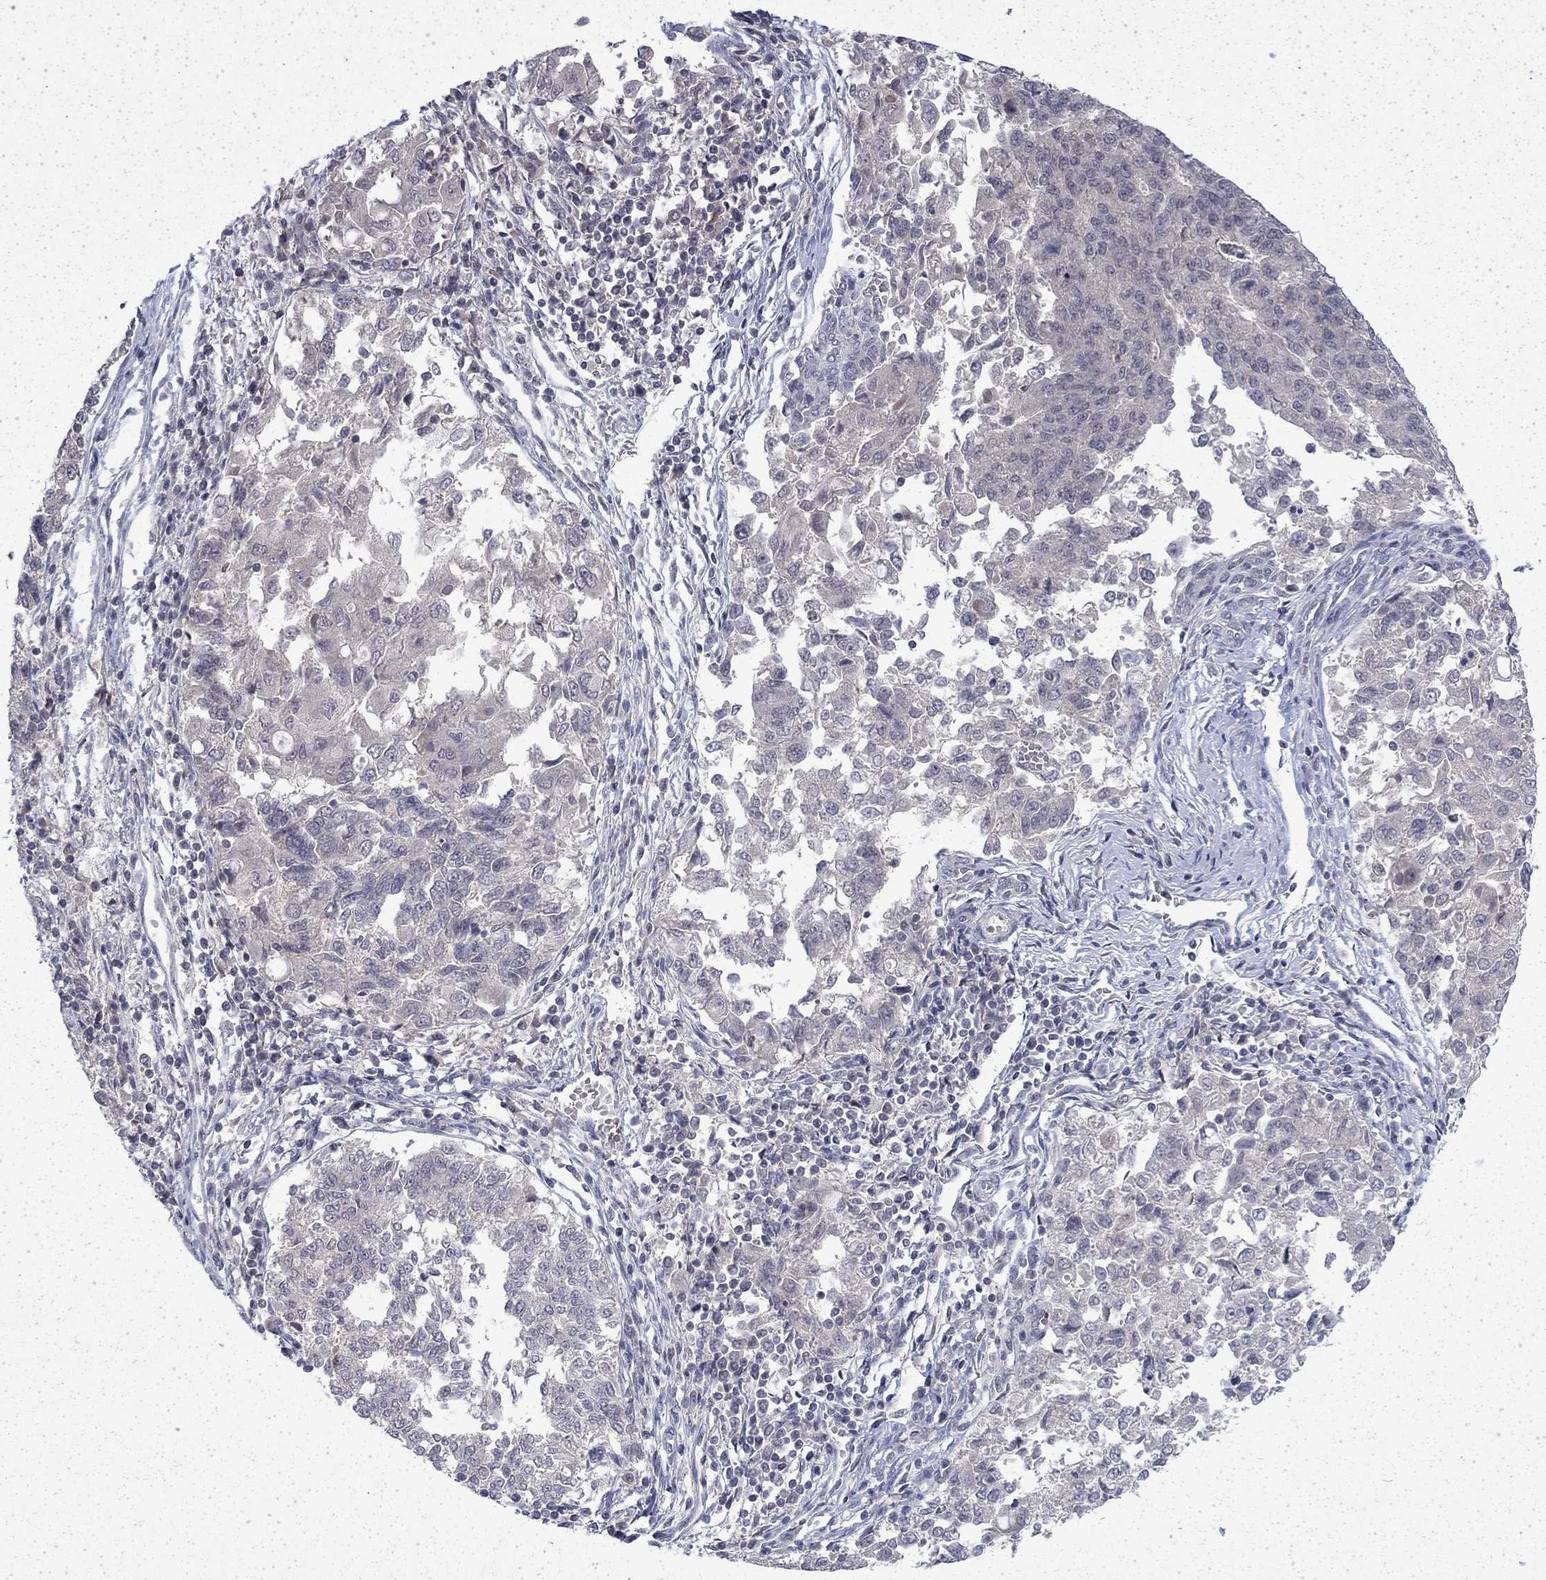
{"staining": {"intensity": "negative", "quantity": "none", "location": "none"}, "tissue": "endometrial cancer", "cell_type": "Tumor cells", "image_type": "cancer", "snomed": [{"axis": "morphology", "description": "Adenocarcinoma, NOS"}, {"axis": "topography", "description": "Endometrium"}], "caption": "The IHC micrograph has no significant positivity in tumor cells of endometrial adenocarcinoma tissue.", "gene": "CHAT", "patient": {"sex": "female", "age": 43}}